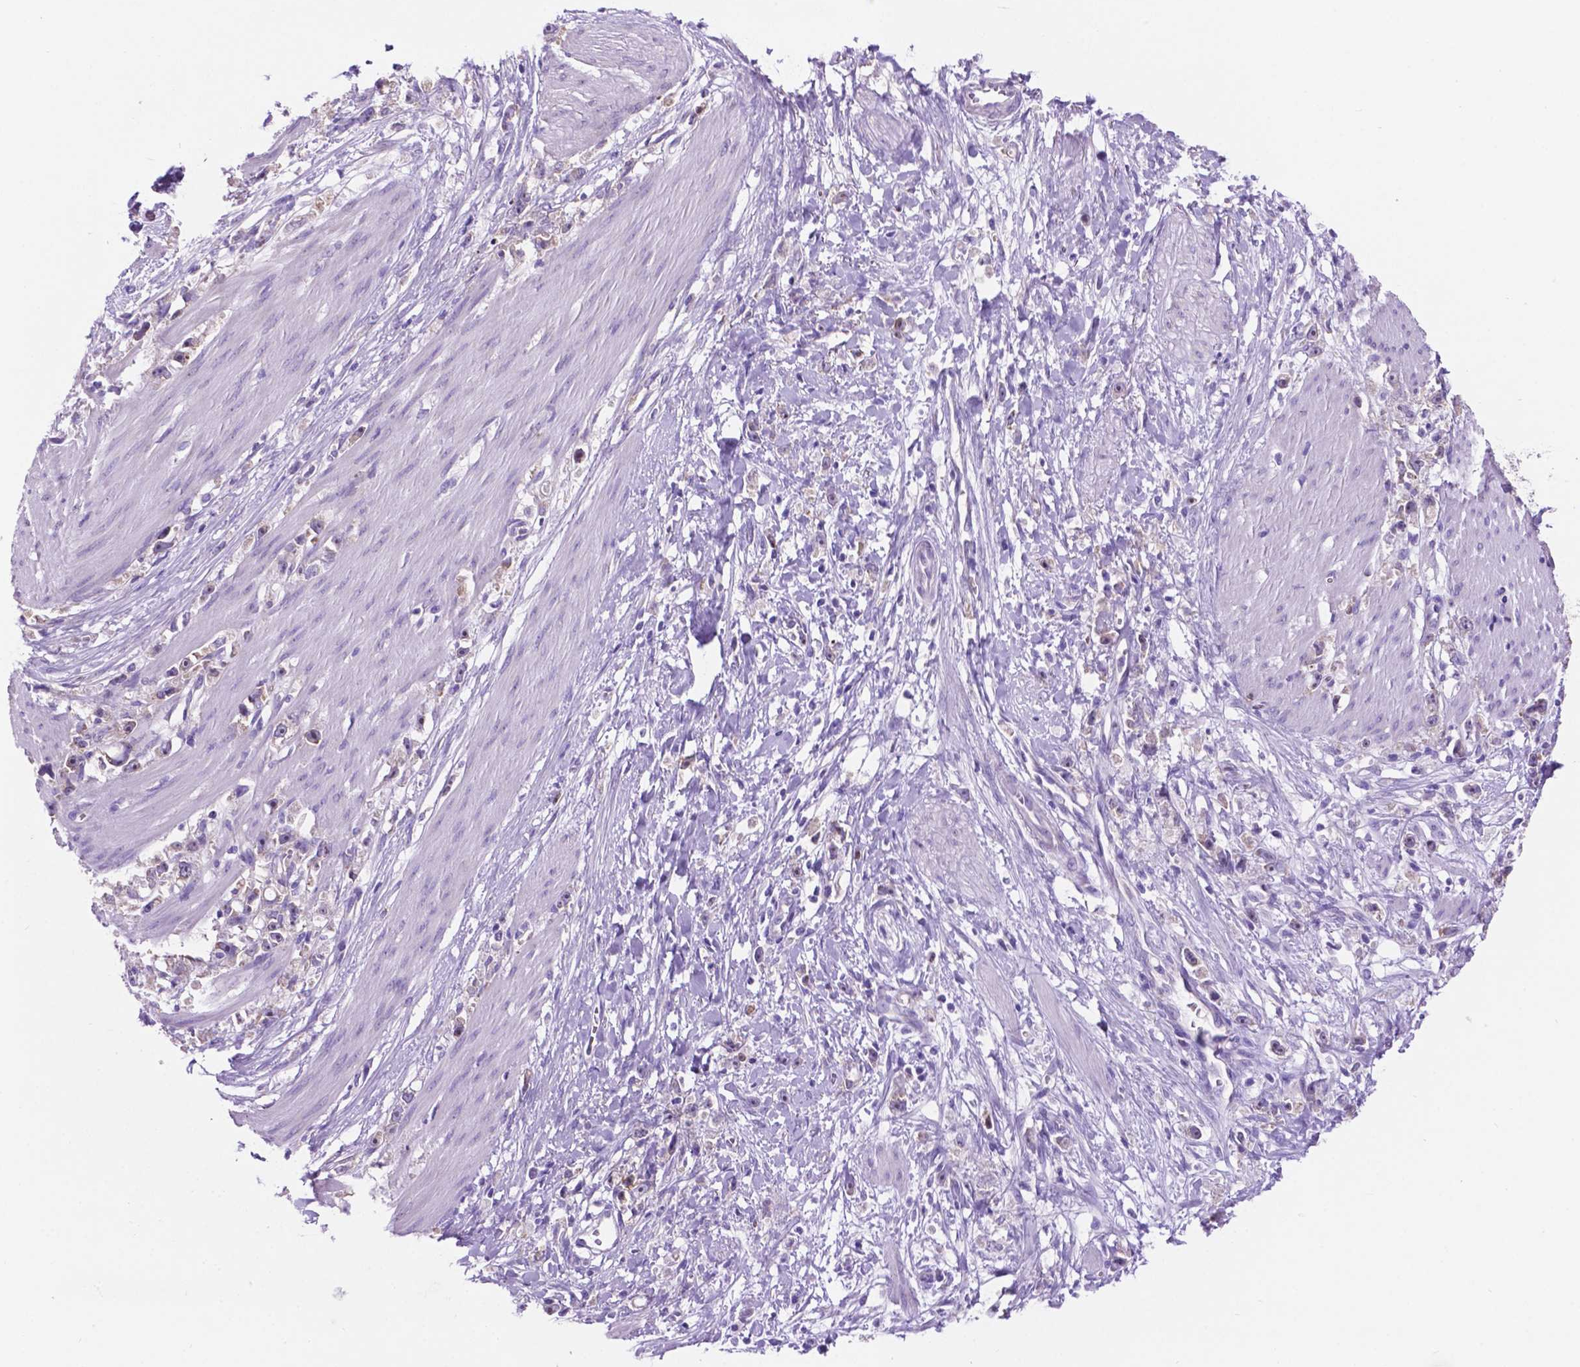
{"staining": {"intensity": "moderate", "quantity": "<25%", "location": "nuclear"}, "tissue": "stomach cancer", "cell_type": "Tumor cells", "image_type": "cancer", "snomed": [{"axis": "morphology", "description": "Adenocarcinoma, NOS"}, {"axis": "topography", "description": "Stomach"}], "caption": "IHC (DAB) staining of human stomach cancer displays moderate nuclear protein expression in about <25% of tumor cells.", "gene": "SPDYA", "patient": {"sex": "female", "age": 59}}